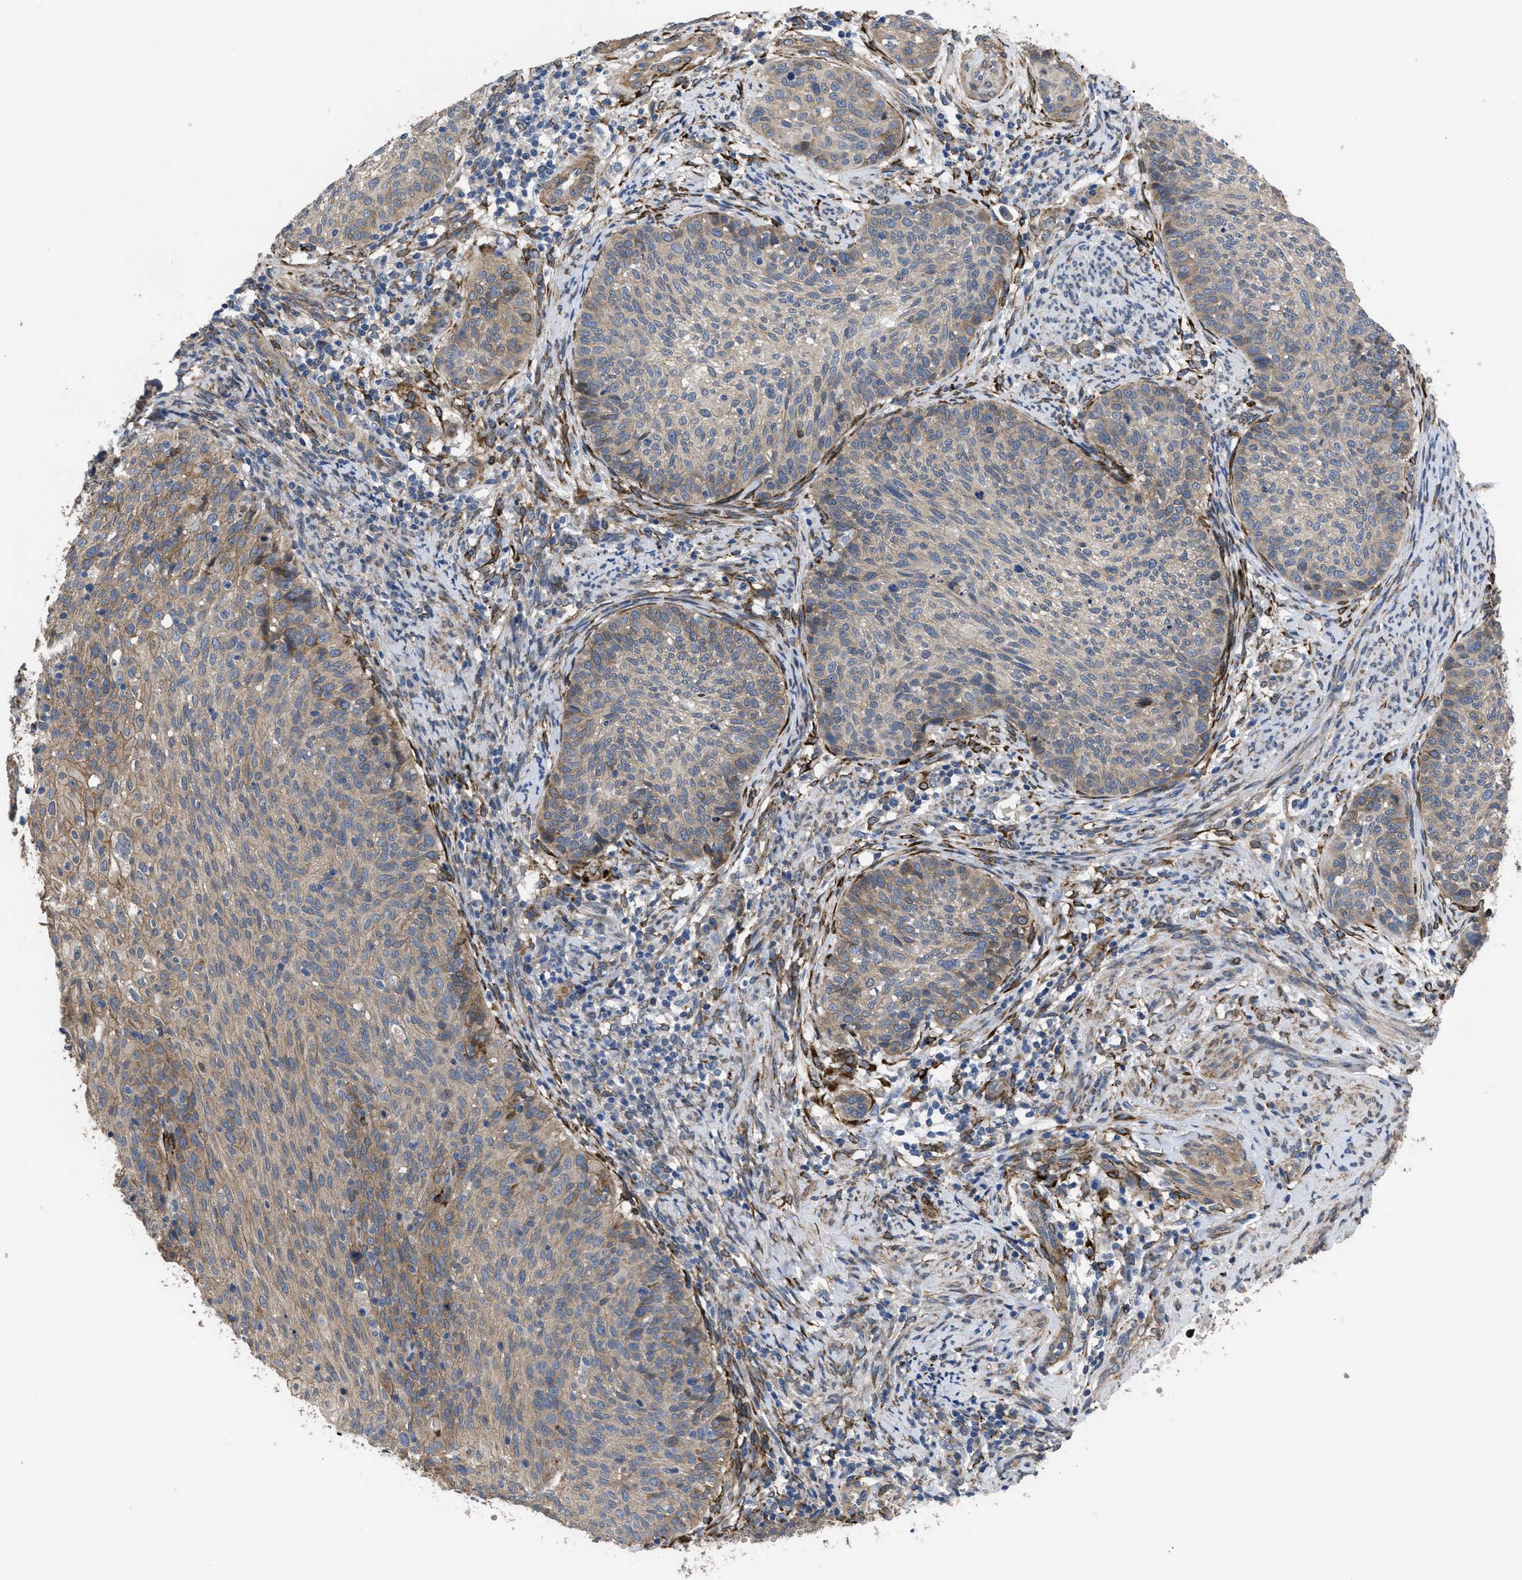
{"staining": {"intensity": "weak", "quantity": "25%-75%", "location": "cytoplasmic/membranous"}, "tissue": "cervical cancer", "cell_type": "Tumor cells", "image_type": "cancer", "snomed": [{"axis": "morphology", "description": "Squamous cell carcinoma, NOS"}, {"axis": "topography", "description": "Cervix"}], "caption": "Immunohistochemistry of human squamous cell carcinoma (cervical) shows low levels of weak cytoplasmic/membranous staining in about 25%-75% of tumor cells.", "gene": "SQLE", "patient": {"sex": "female", "age": 70}}